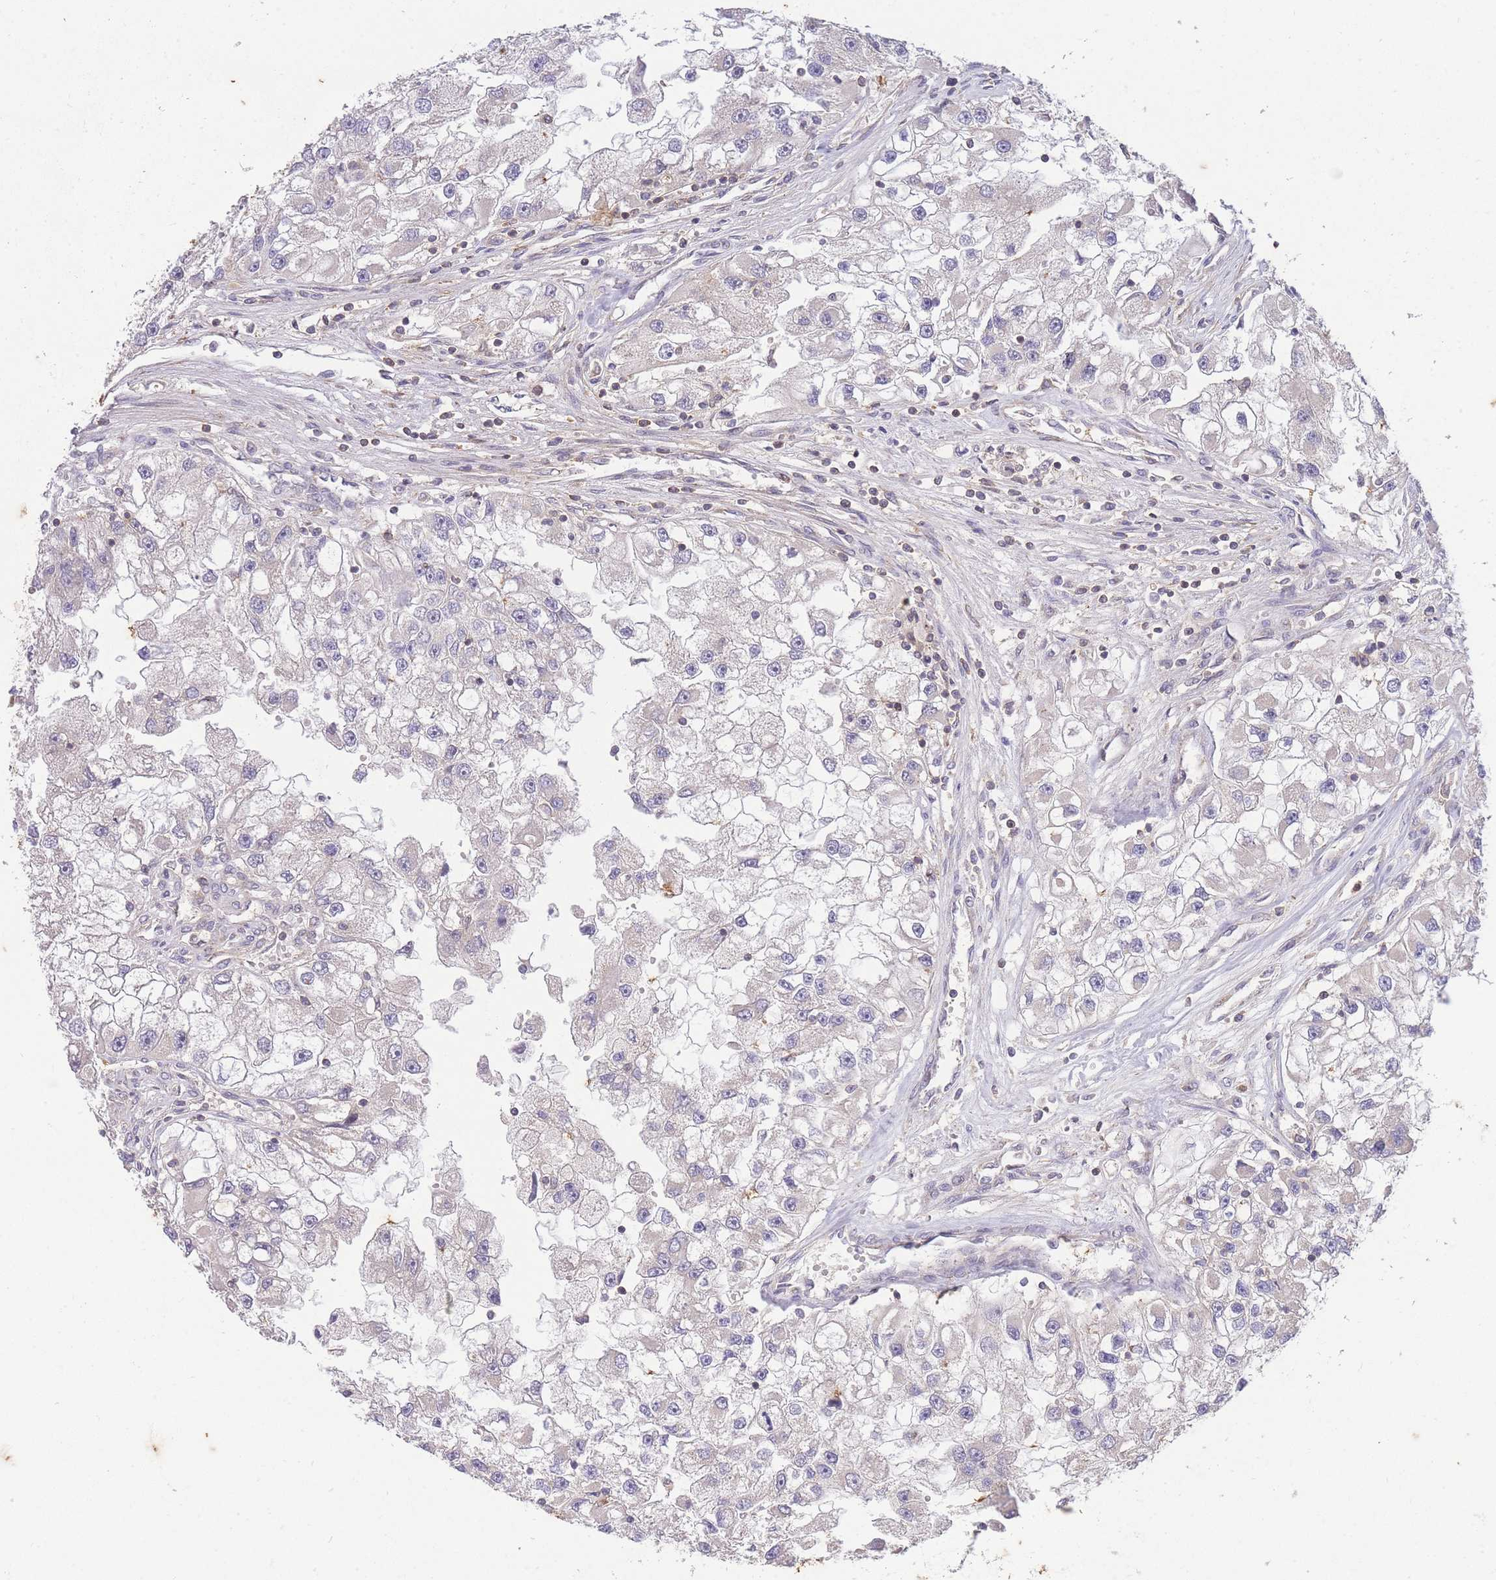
{"staining": {"intensity": "negative", "quantity": "none", "location": "none"}, "tissue": "renal cancer", "cell_type": "Tumor cells", "image_type": "cancer", "snomed": [{"axis": "morphology", "description": "Adenocarcinoma, NOS"}, {"axis": "topography", "description": "Kidney"}], "caption": "This is a histopathology image of immunohistochemistry staining of renal cancer (adenocarcinoma), which shows no staining in tumor cells.", "gene": "ST8SIA4", "patient": {"sex": "male", "age": 63}}